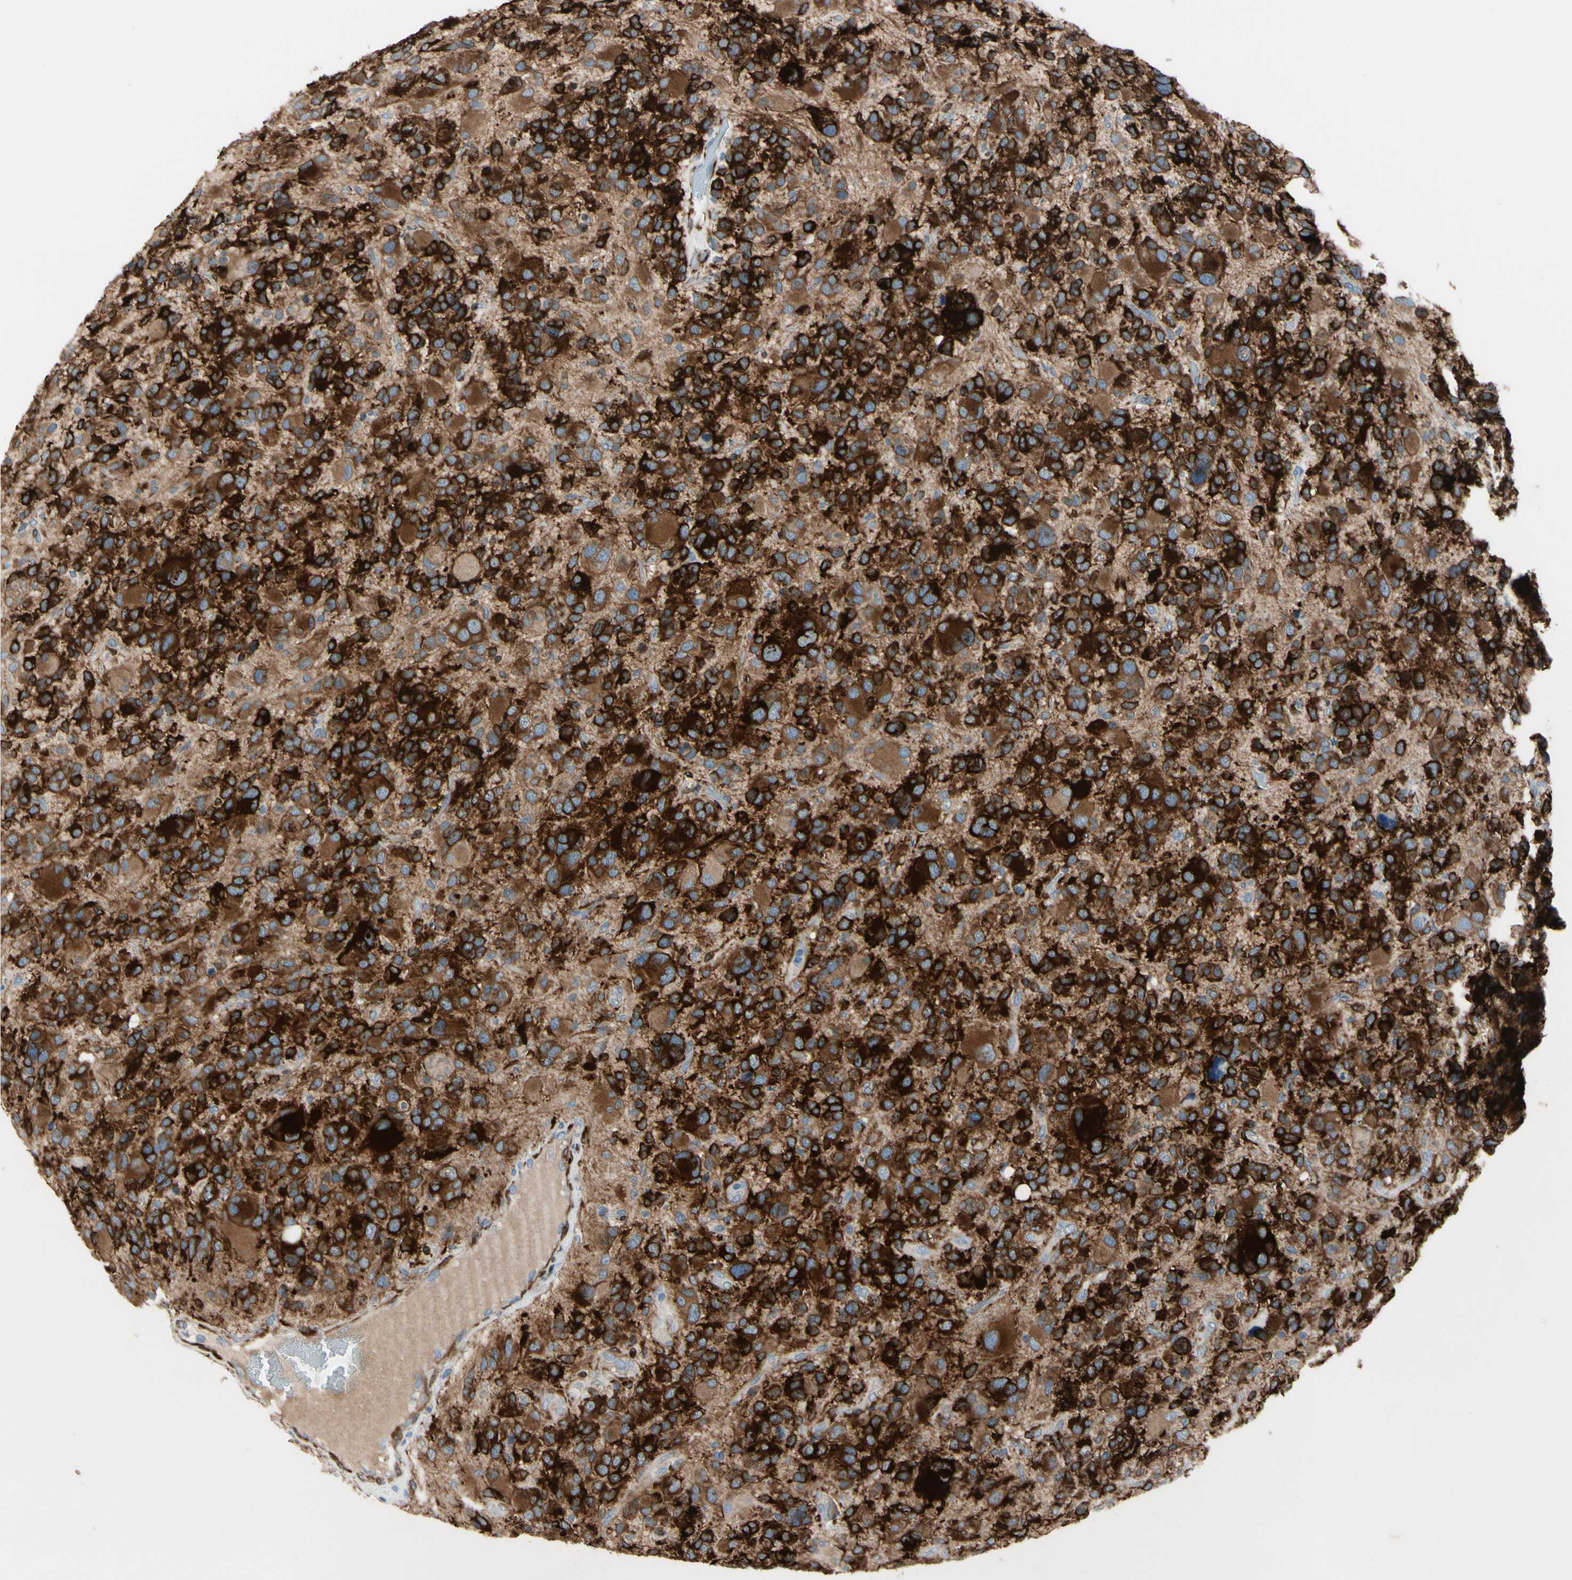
{"staining": {"intensity": "strong", "quantity": "25%-75%", "location": "cytoplasmic/membranous"}, "tissue": "glioma", "cell_type": "Tumor cells", "image_type": "cancer", "snomed": [{"axis": "morphology", "description": "Glioma, malignant, High grade"}, {"axis": "topography", "description": "Brain"}], "caption": "Immunohistochemistry staining of high-grade glioma (malignant), which displays high levels of strong cytoplasmic/membranous expression in approximately 25%-75% of tumor cells indicating strong cytoplasmic/membranous protein expression. The staining was performed using DAB (brown) for protein detection and nuclei were counterstained in hematoxylin (blue).", "gene": "MAP2", "patient": {"sex": "male", "age": 48}}